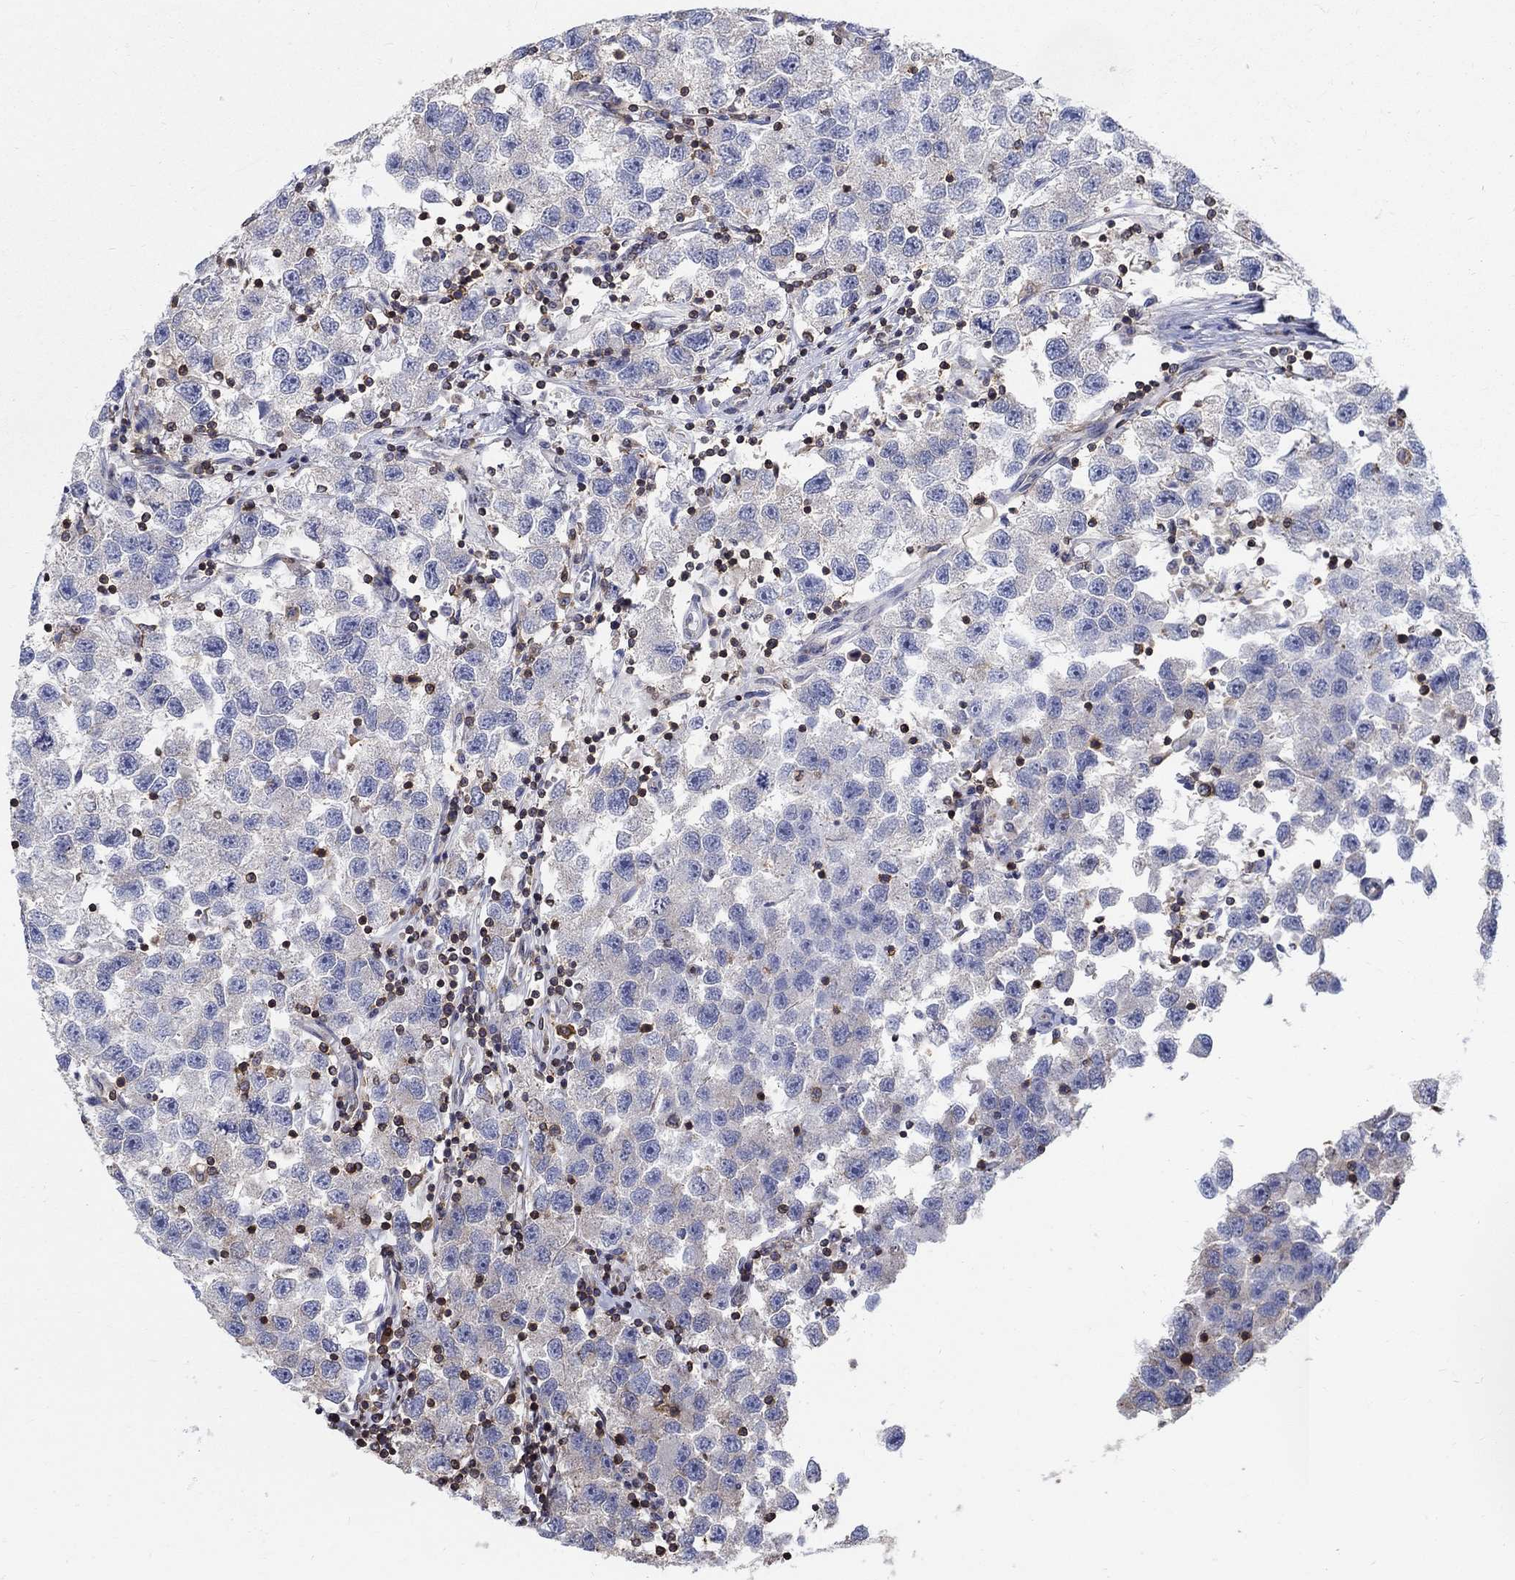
{"staining": {"intensity": "negative", "quantity": "none", "location": "none"}, "tissue": "testis cancer", "cell_type": "Tumor cells", "image_type": "cancer", "snomed": [{"axis": "morphology", "description": "Seminoma, NOS"}, {"axis": "topography", "description": "Testis"}], "caption": "Immunohistochemistry (IHC) image of human seminoma (testis) stained for a protein (brown), which shows no staining in tumor cells. The staining was performed using DAB to visualize the protein expression in brown, while the nuclei were stained in blue with hematoxylin (Magnification: 20x).", "gene": "AGAP2", "patient": {"sex": "male", "age": 26}}